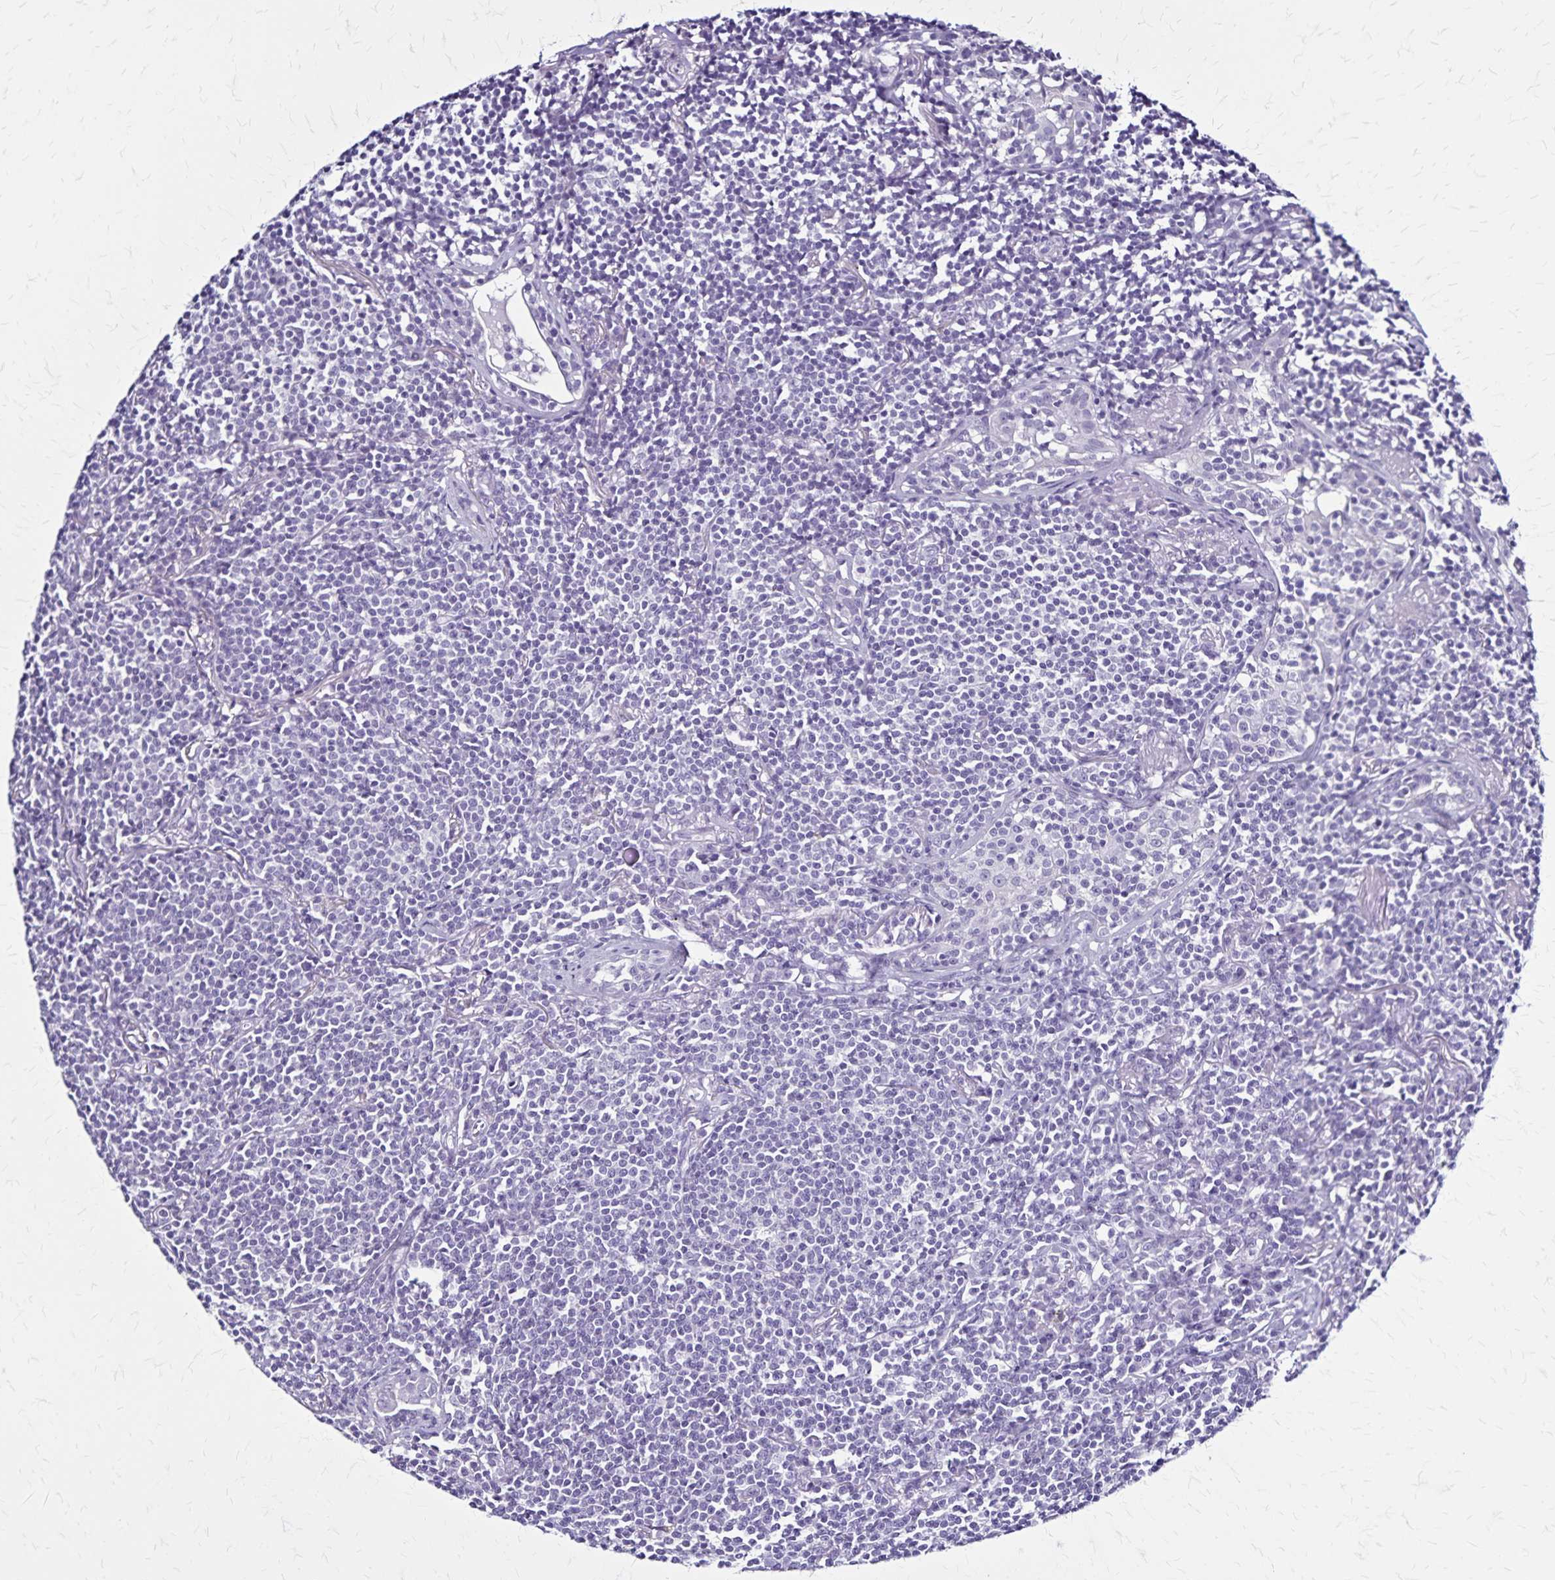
{"staining": {"intensity": "negative", "quantity": "none", "location": "none"}, "tissue": "lymphoma", "cell_type": "Tumor cells", "image_type": "cancer", "snomed": [{"axis": "morphology", "description": "Malignant lymphoma, non-Hodgkin's type, Low grade"}, {"axis": "topography", "description": "Lung"}], "caption": "This is an IHC histopathology image of human low-grade malignant lymphoma, non-Hodgkin's type. There is no staining in tumor cells.", "gene": "PLXNA4", "patient": {"sex": "female", "age": 71}}